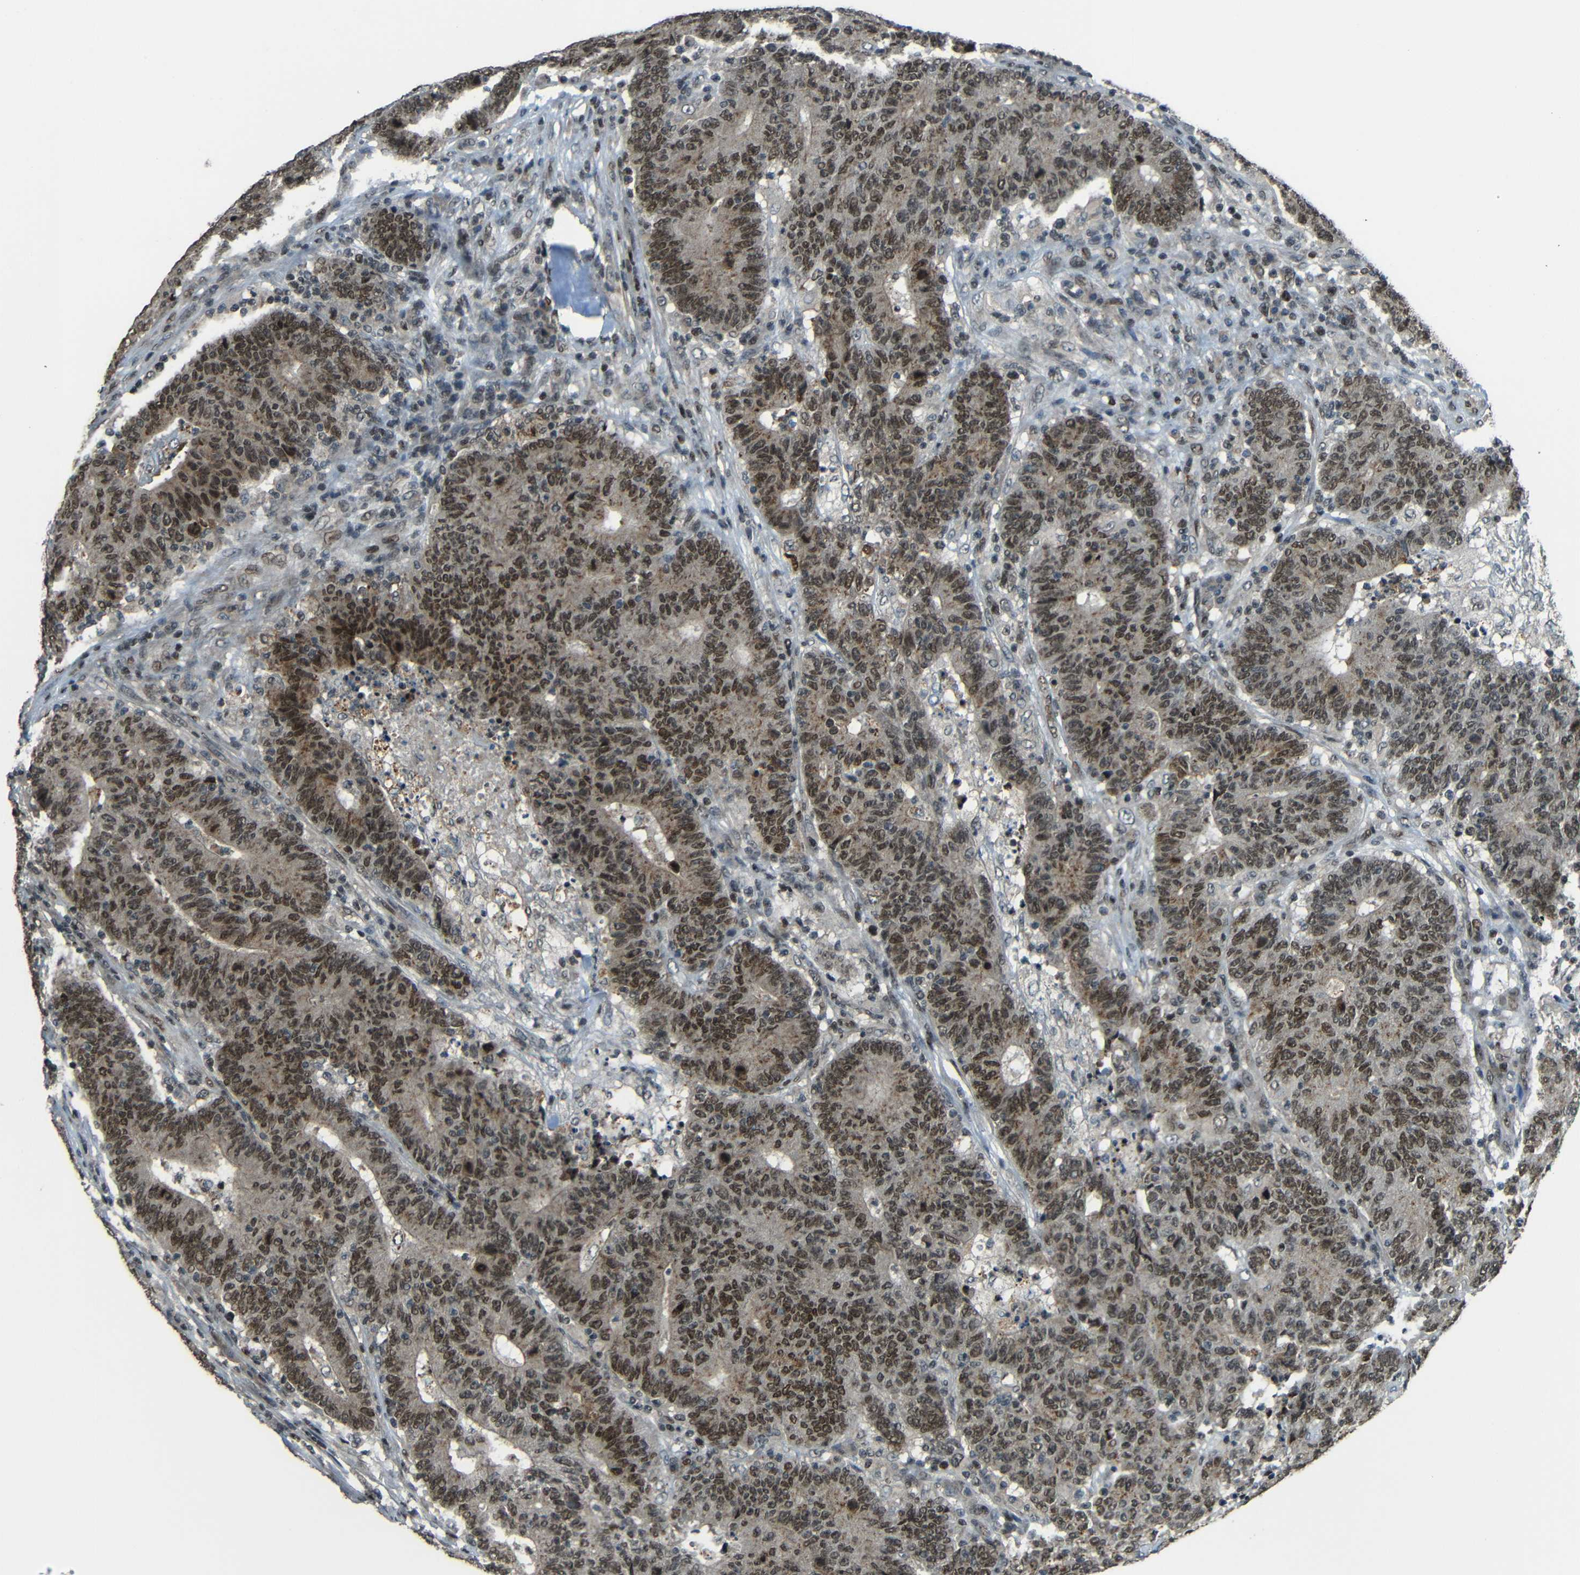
{"staining": {"intensity": "moderate", "quantity": ">75%", "location": "nuclear"}, "tissue": "colorectal cancer", "cell_type": "Tumor cells", "image_type": "cancer", "snomed": [{"axis": "morphology", "description": "Normal tissue, NOS"}, {"axis": "morphology", "description": "Adenocarcinoma, NOS"}, {"axis": "topography", "description": "Colon"}], "caption": "Human colorectal cancer stained for a protein (brown) demonstrates moderate nuclear positive positivity in approximately >75% of tumor cells.", "gene": "PSIP1", "patient": {"sex": "female", "age": 75}}